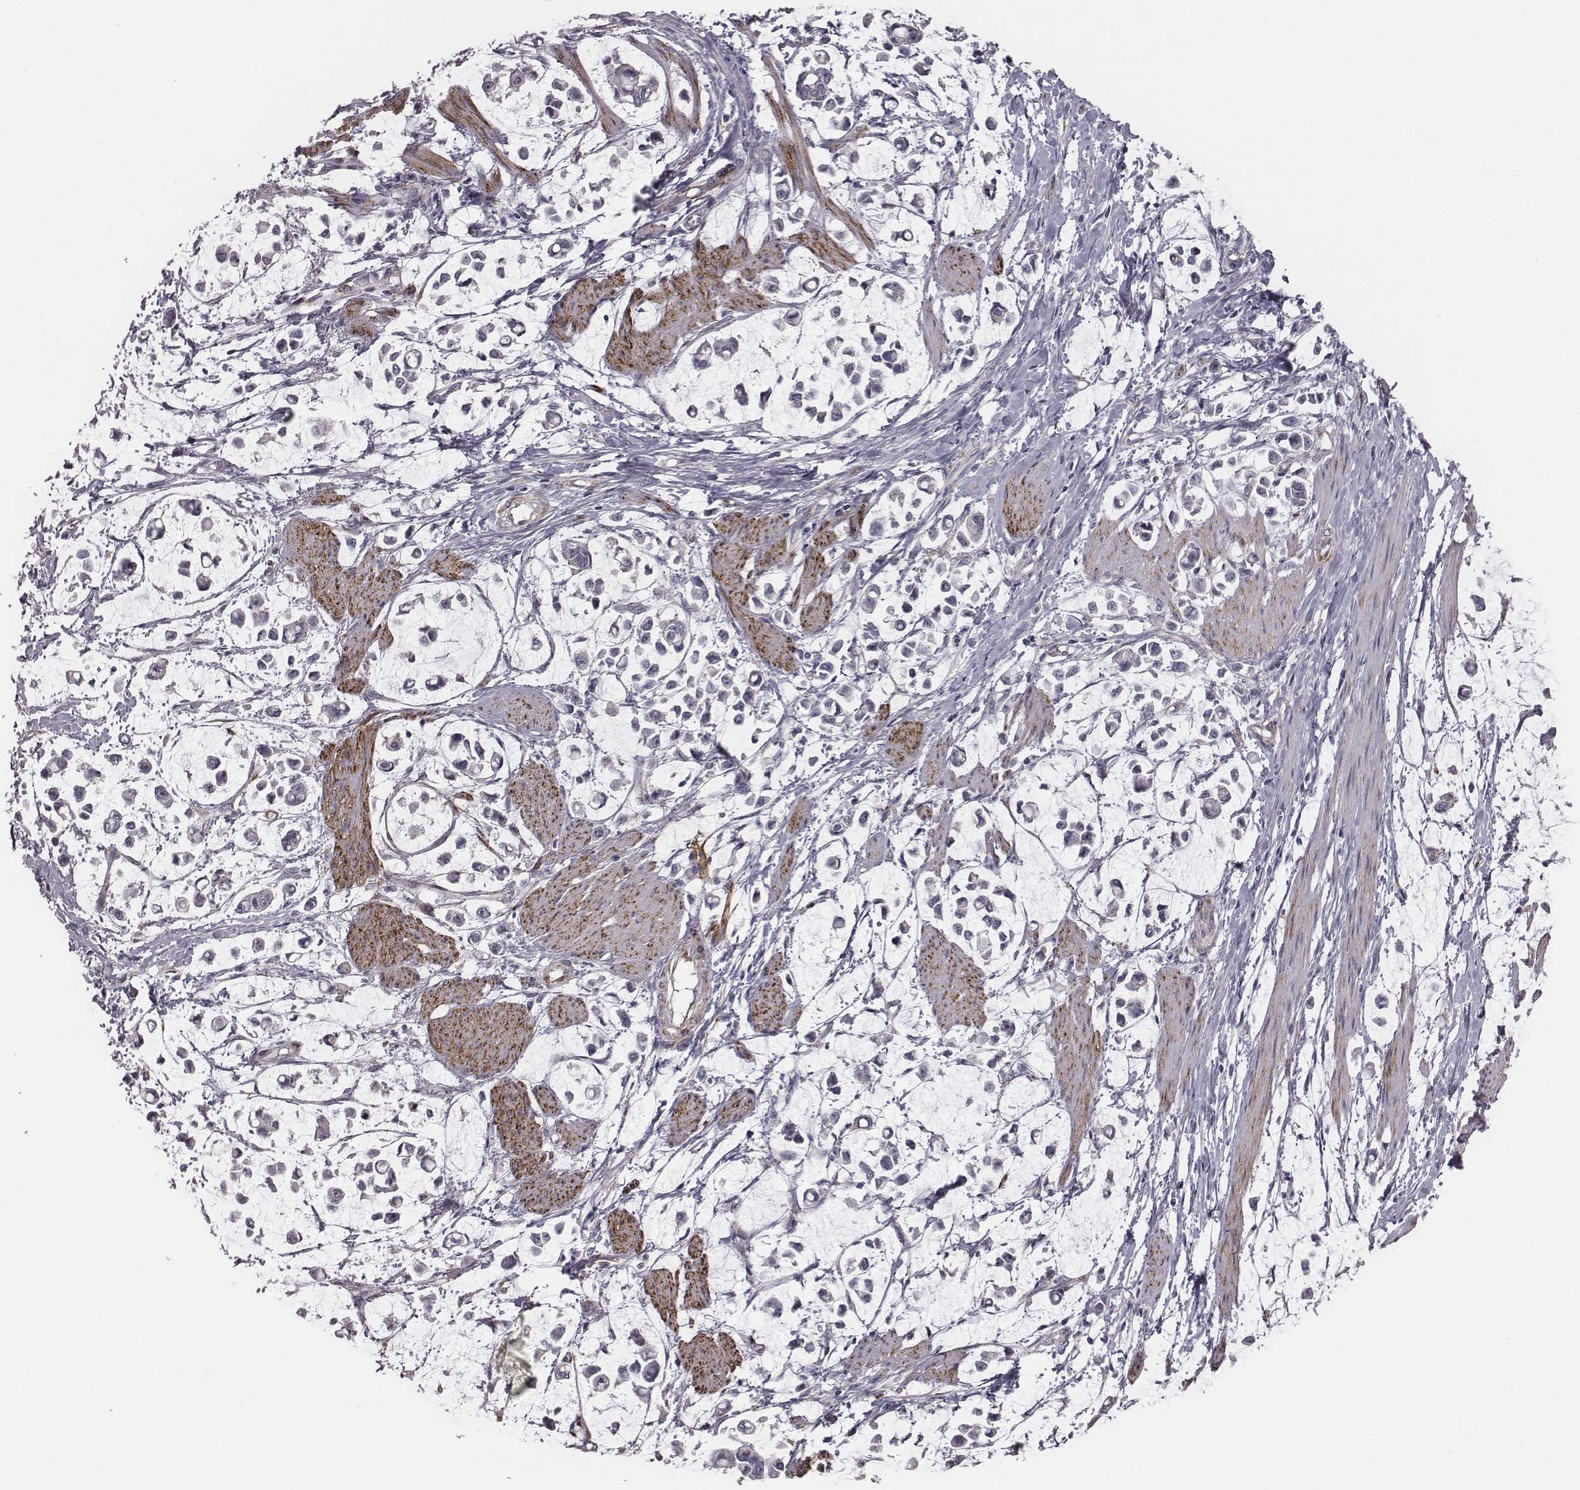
{"staining": {"intensity": "negative", "quantity": "none", "location": "none"}, "tissue": "stomach cancer", "cell_type": "Tumor cells", "image_type": "cancer", "snomed": [{"axis": "morphology", "description": "Adenocarcinoma, NOS"}, {"axis": "topography", "description": "Stomach"}], "caption": "This histopathology image is of stomach cancer (adenocarcinoma) stained with IHC to label a protein in brown with the nuclei are counter-stained blue. There is no positivity in tumor cells. (Immunohistochemistry, brightfield microscopy, high magnification).", "gene": "PRKCZ", "patient": {"sex": "male", "age": 82}}